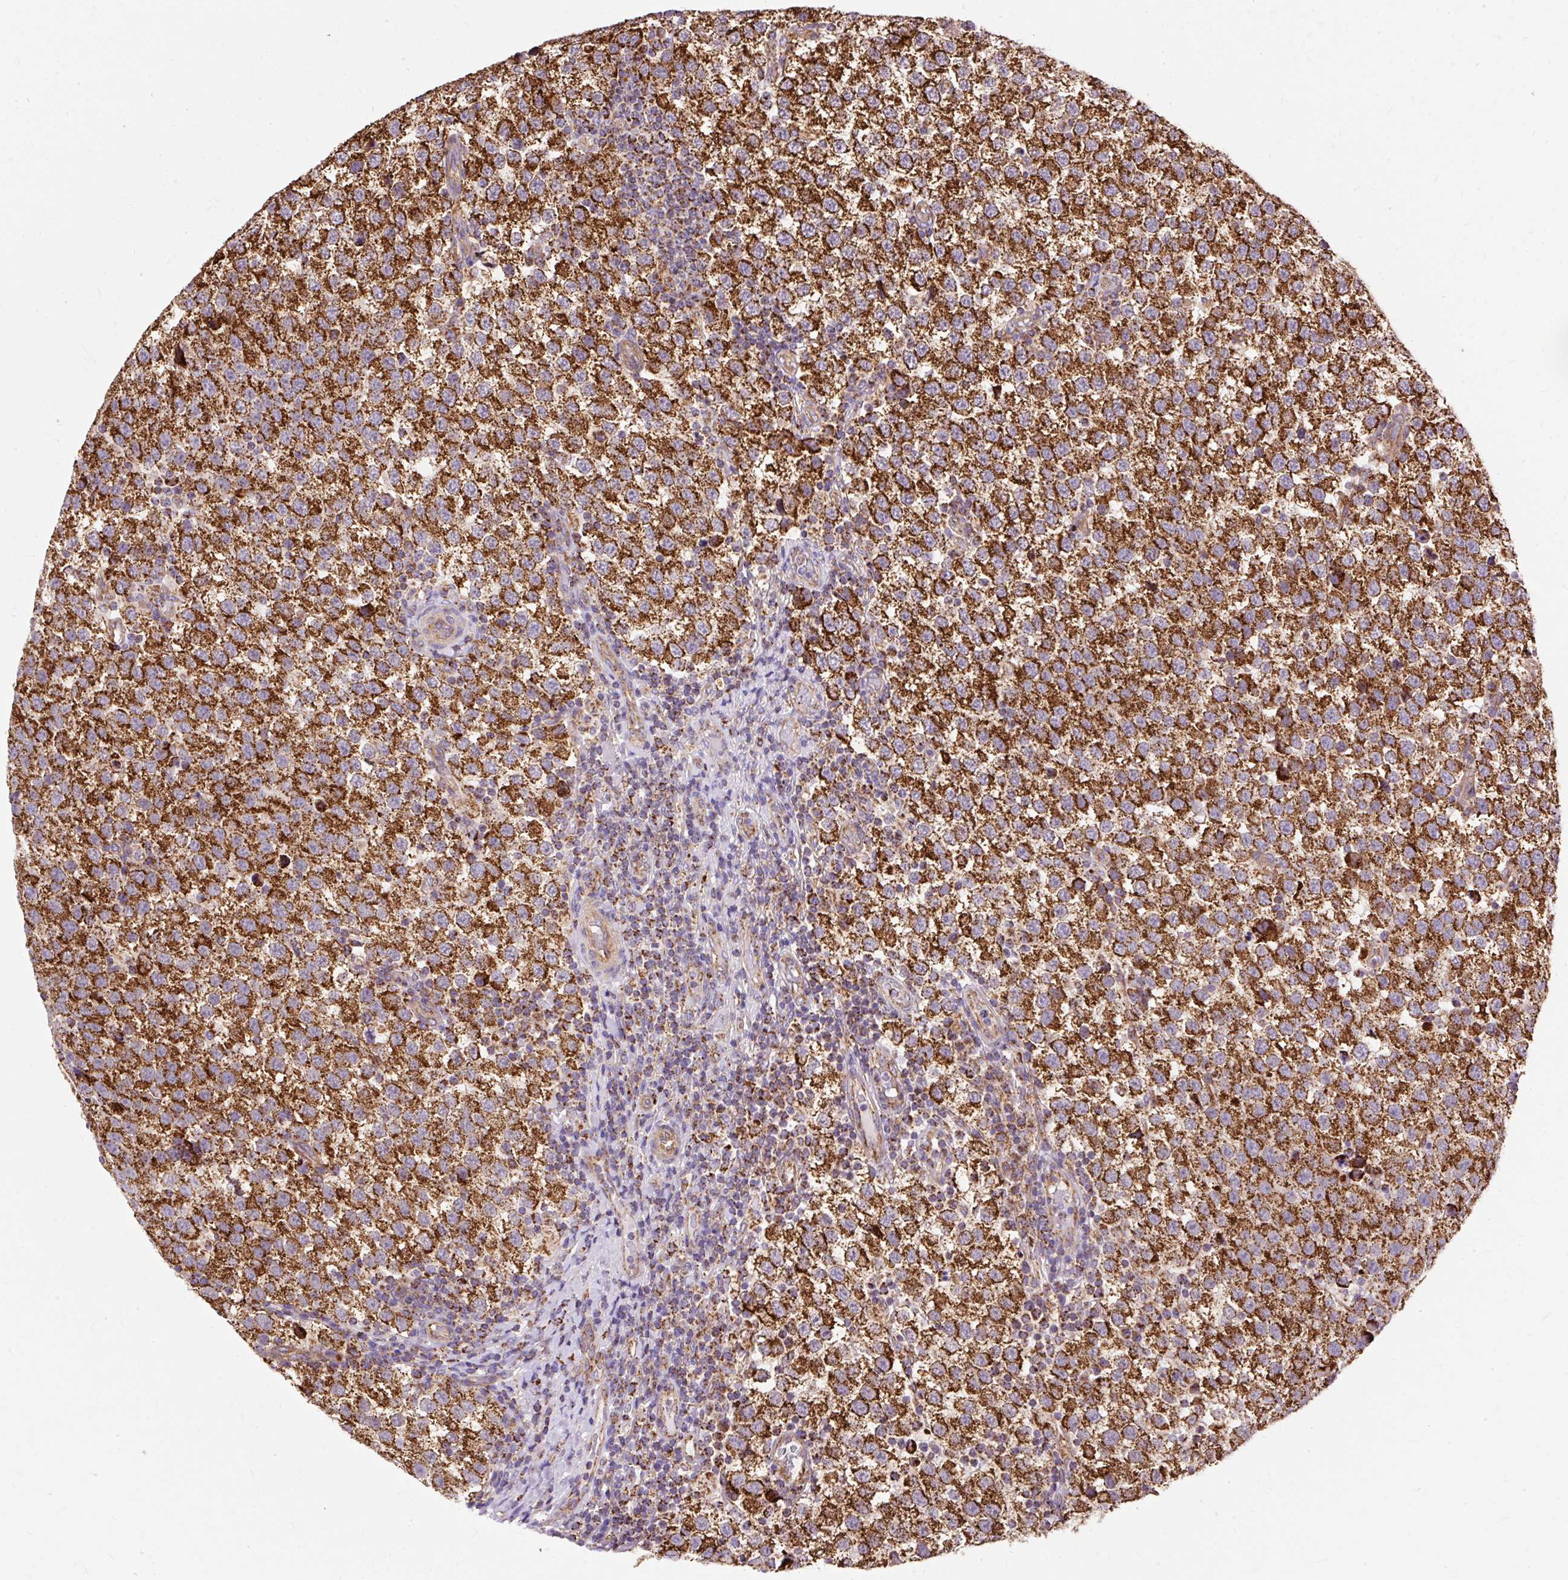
{"staining": {"intensity": "strong", "quantity": ">75%", "location": "cytoplasmic/membranous"}, "tissue": "testis cancer", "cell_type": "Tumor cells", "image_type": "cancer", "snomed": [{"axis": "morphology", "description": "Seminoma, NOS"}, {"axis": "topography", "description": "Testis"}], "caption": "Immunohistochemical staining of human seminoma (testis) reveals high levels of strong cytoplasmic/membranous protein positivity in about >75% of tumor cells. (Stains: DAB (3,3'-diaminobenzidine) in brown, nuclei in blue, Microscopy: brightfield microscopy at high magnification).", "gene": "CEP290", "patient": {"sex": "male", "age": 34}}